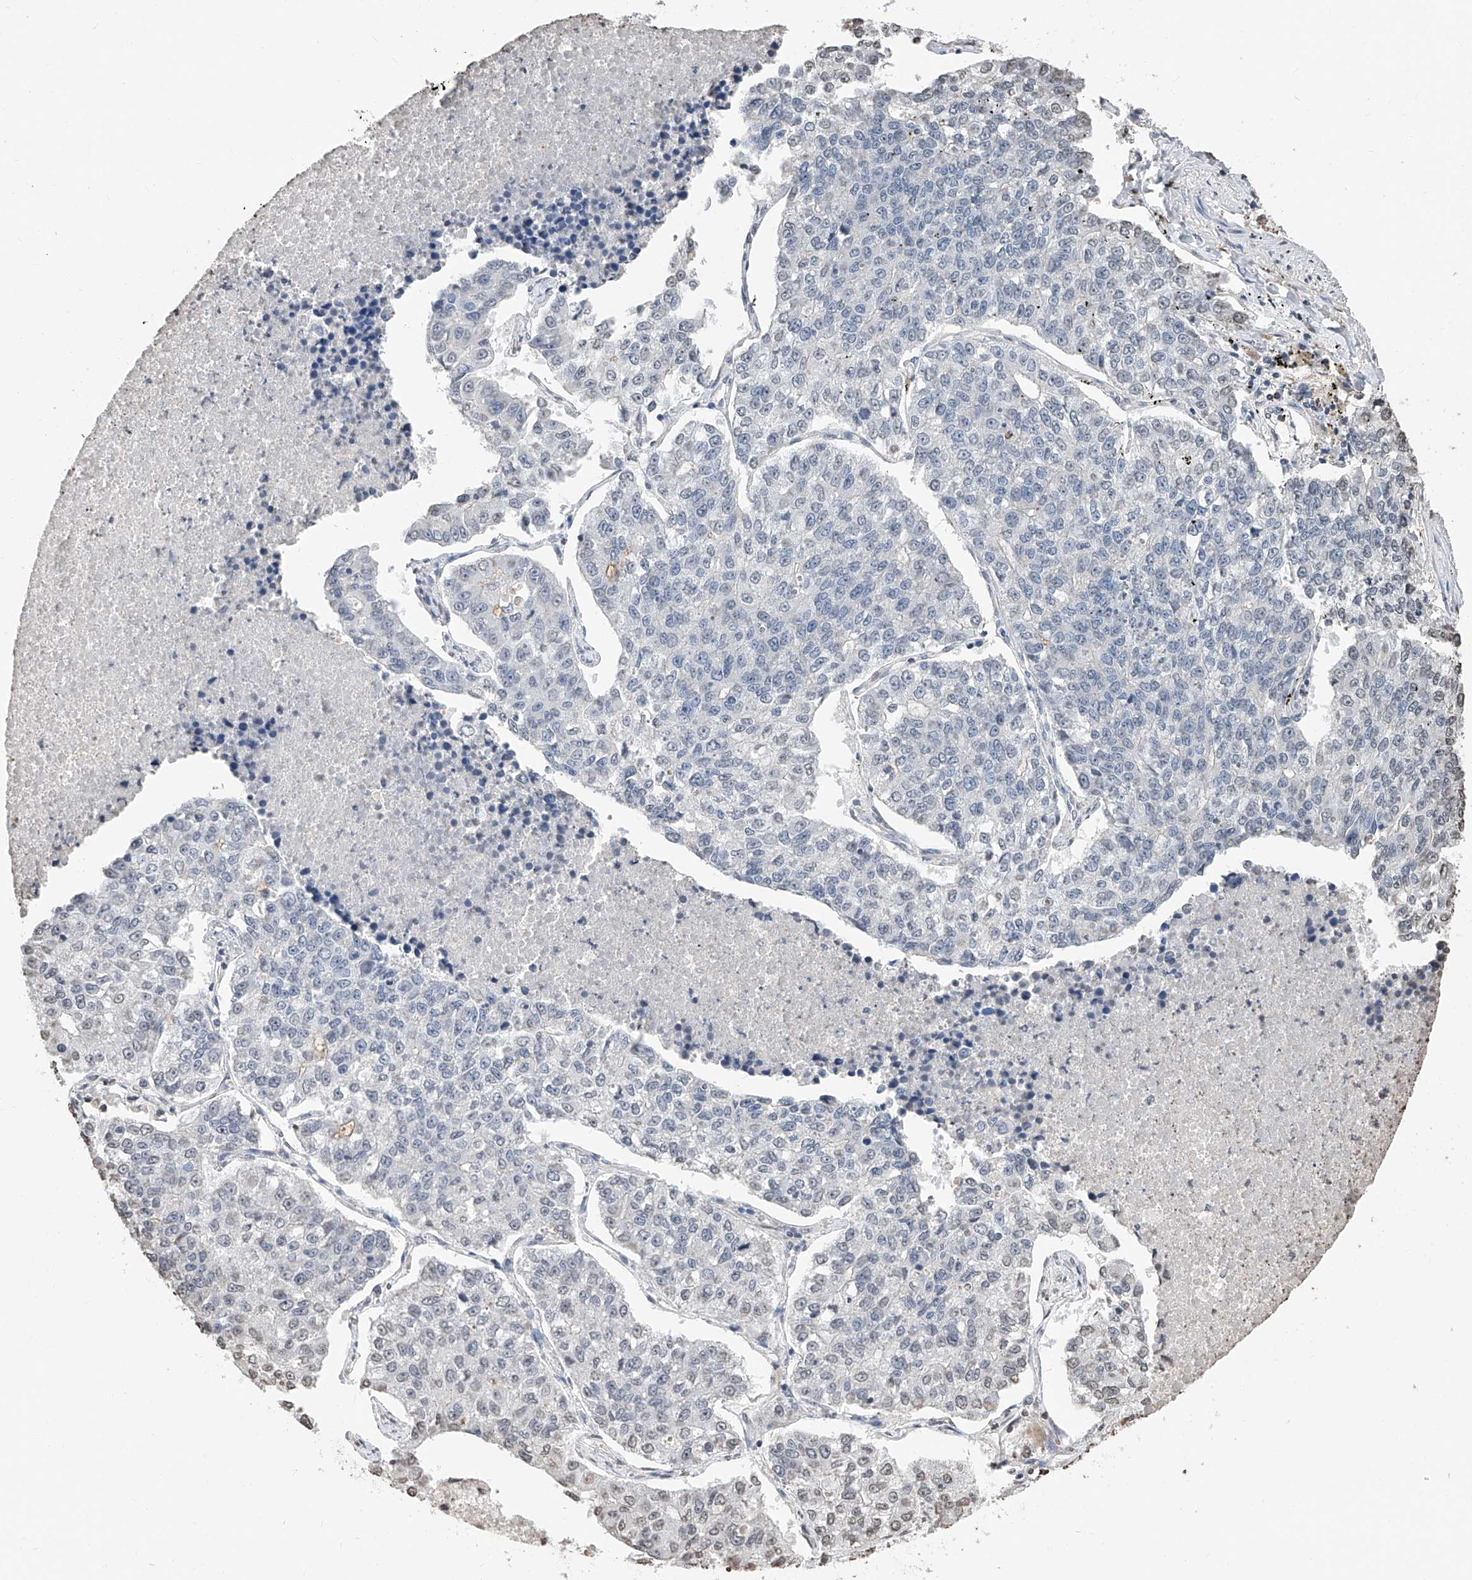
{"staining": {"intensity": "negative", "quantity": "none", "location": "none"}, "tissue": "lung cancer", "cell_type": "Tumor cells", "image_type": "cancer", "snomed": [{"axis": "morphology", "description": "Adenocarcinoma, NOS"}, {"axis": "topography", "description": "Lung"}], "caption": "Tumor cells show no significant staining in lung adenocarcinoma. (DAB (3,3'-diaminobenzidine) IHC visualized using brightfield microscopy, high magnification).", "gene": "RP9", "patient": {"sex": "male", "age": 49}}